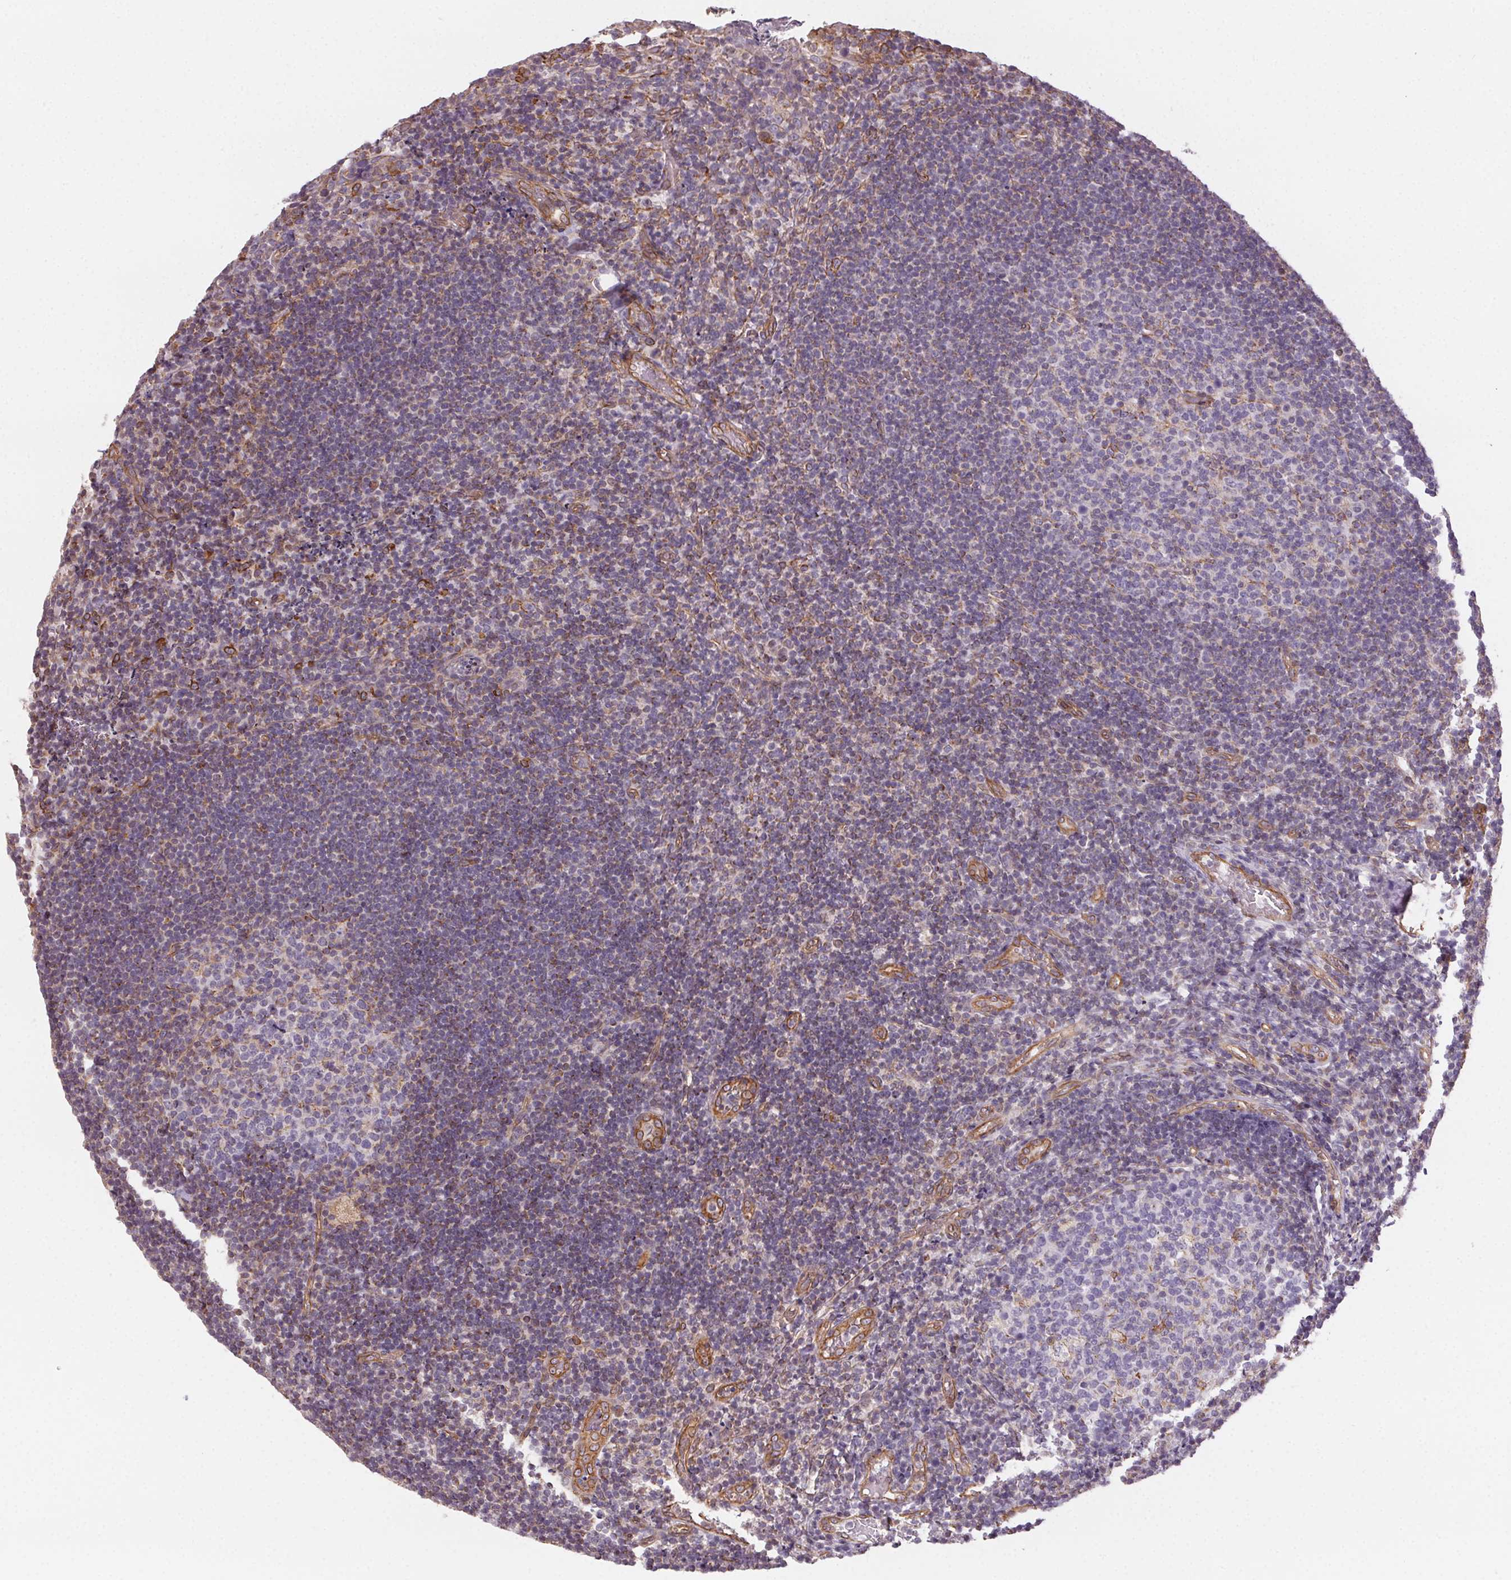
{"staining": {"intensity": "negative", "quantity": "none", "location": "none"}, "tissue": "tonsil", "cell_type": "Germinal center cells", "image_type": "normal", "snomed": [{"axis": "morphology", "description": "Normal tissue, NOS"}, {"axis": "topography", "description": "Tonsil"}], "caption": "Immunohistochemical staining of unremarkable human tonsil reveals no significant expression in germinal center cells. Brightfield microscopy of immunohistochemistry (IHC) stained with DAB (3,3'-diaminobenzidine) (brown) and hematoxylin (blue), captured at high magnification.", "gene": "PLA2G4F", "patient": {"sex": "female", "age": 10}}